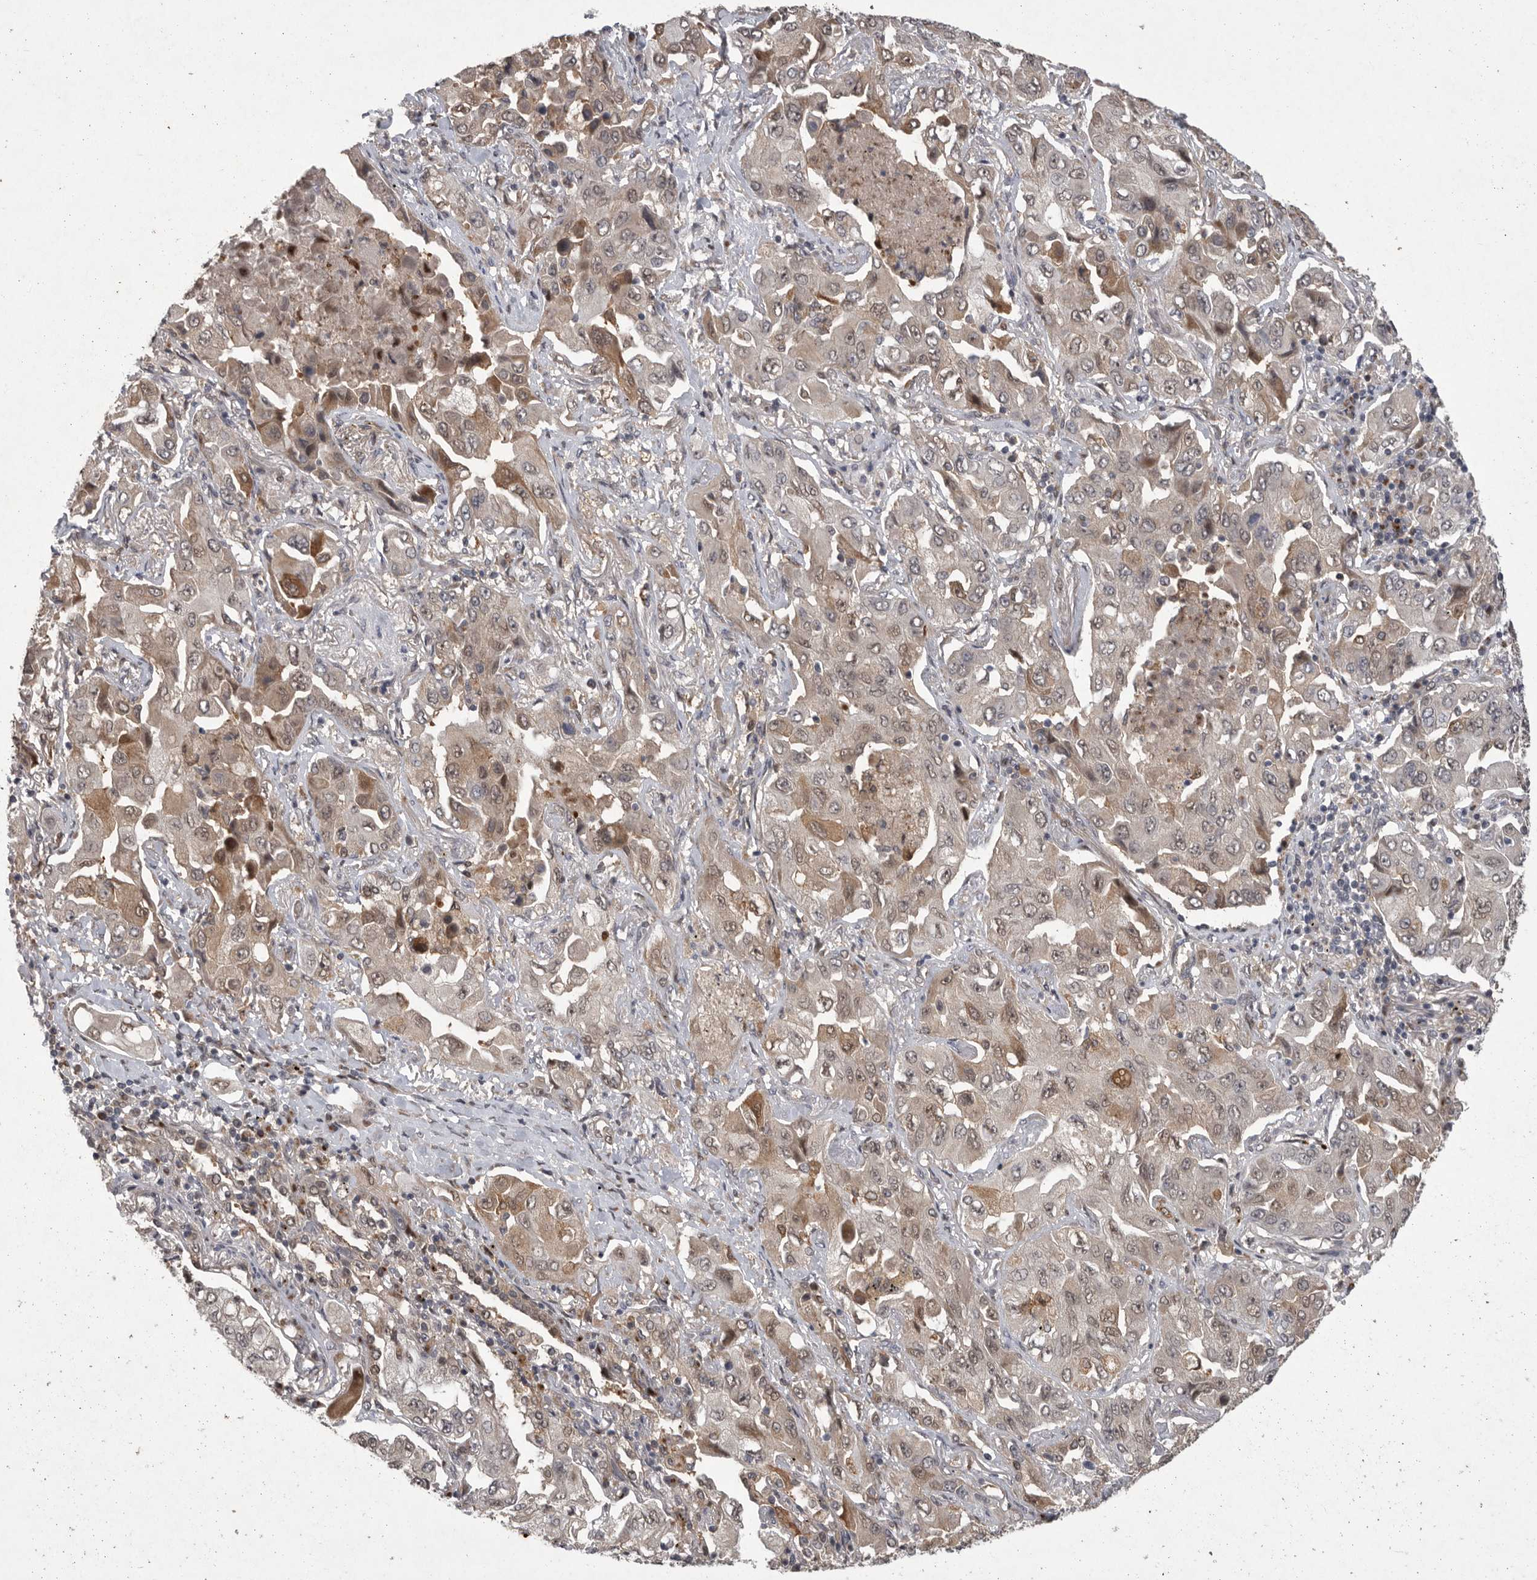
{"staining": {"intensity": "weak", "quantity": "25%-75%", "location": "cytoplasmic/membranous"}, "tissue": "lung cancer", "cell_type": "Tumor cells", "image_type": "cancer", "snomed": [{"axis": "morphology", "description": "Adenocarcinoma, NOS"}, {"axis": "topography", "description": "Lung"}], "caption": "Lung cancer was stained to show a protein in brown. There is low levels of weak cytoplasmic/membranous positivity in approximately 25%-75% of tumor cells.", "gene": "MAN2A1", "patient": {"sex": "female", "age": 65}}